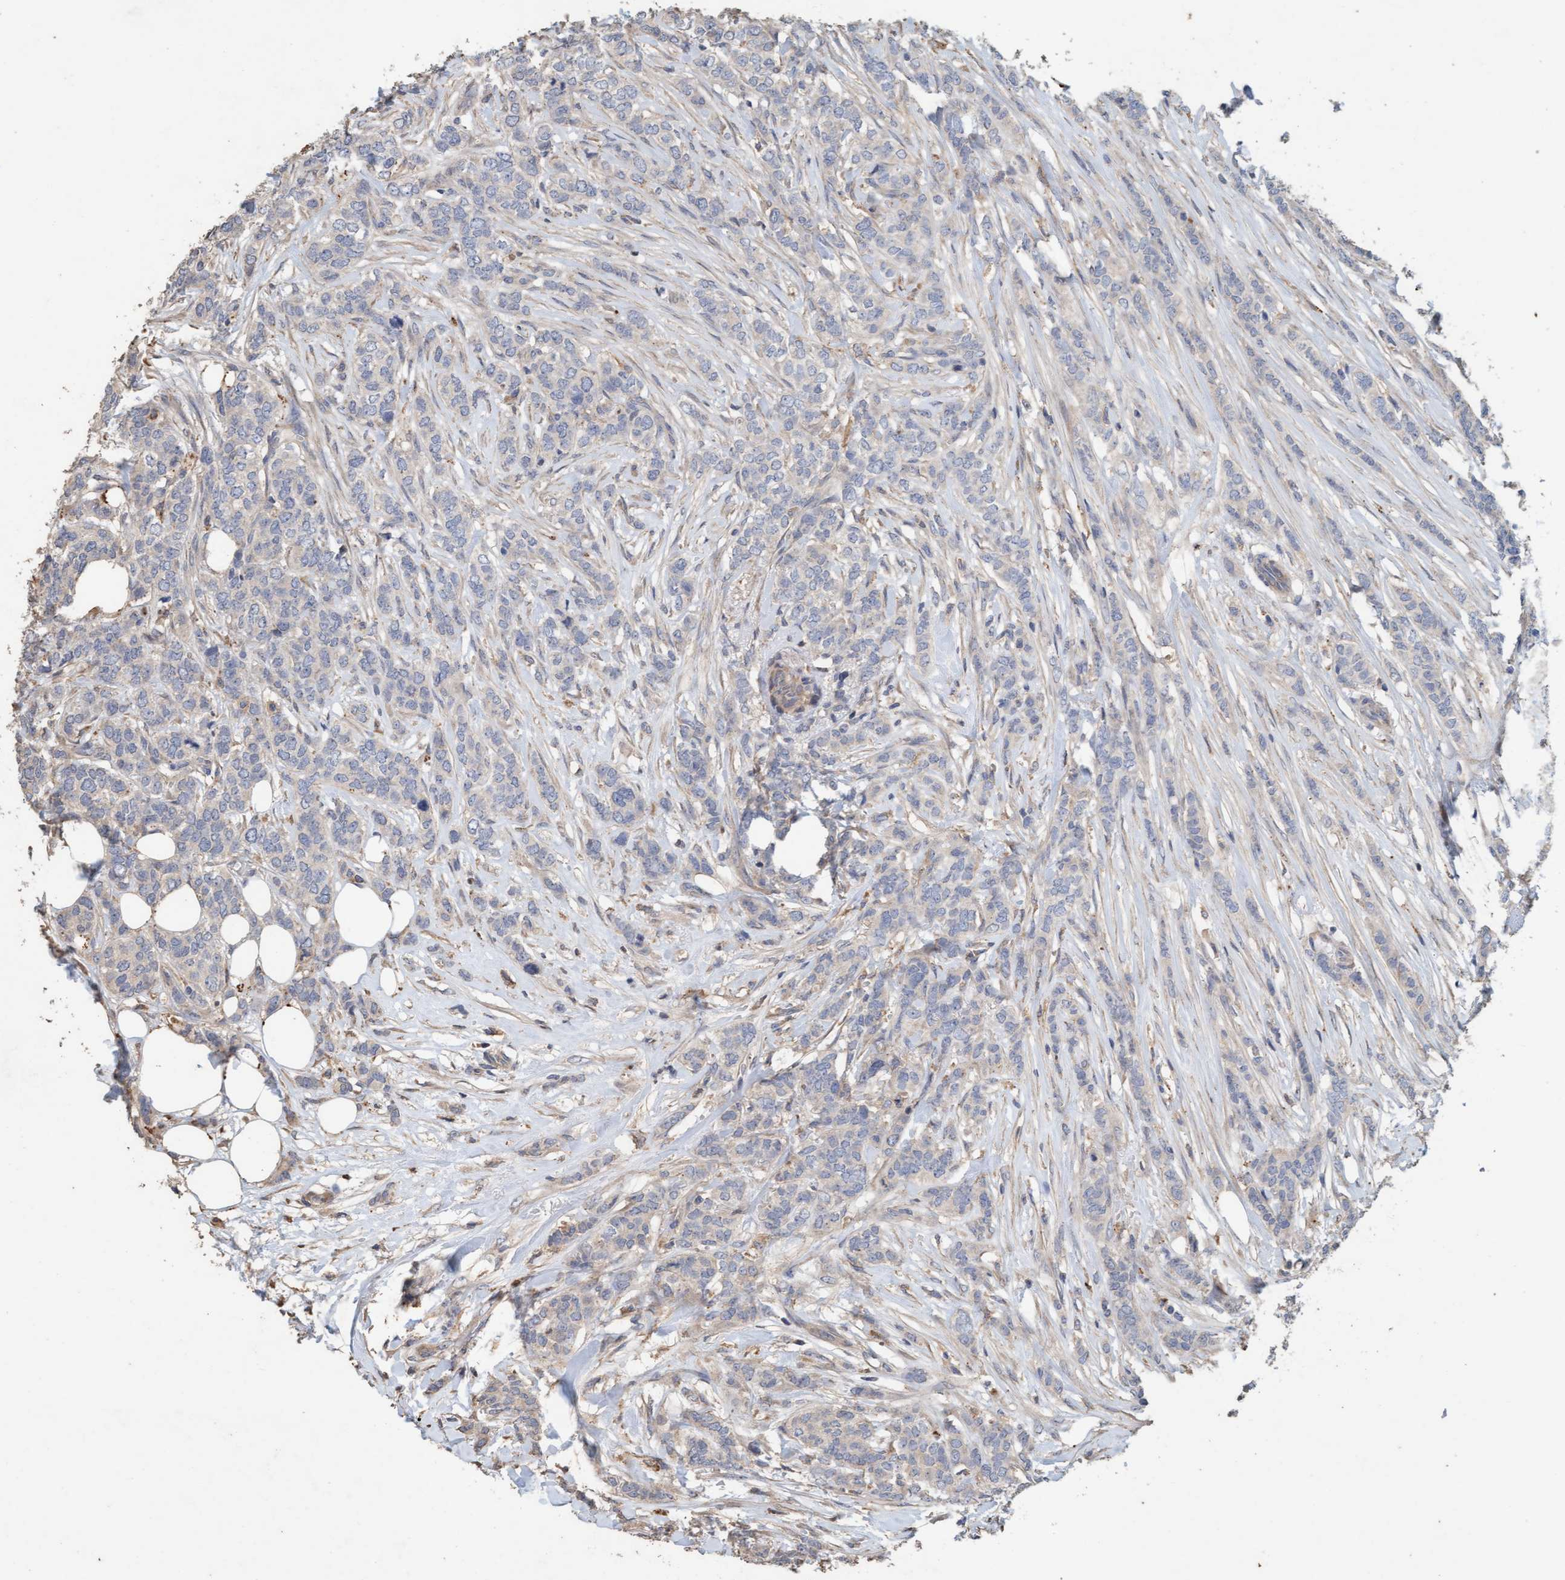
{"staining": {"intensity": "weak", "quantity": "<25%", "location": "cytoplasmic/membranous"}, "tissue": "breast cancer", "cell_type": "Tumor cells", "image_type": "cancer", "snomed": [{"axis": "morphology", "description": "Lobular carcinoma"}, {"axis": "topography", "description": "Skin"}, {"axis": "topography", "description": "Breast"}], "caption": "Immunohistochemistry micrograph of human breast cancer stained for a protein (brown), which displays no positivity in tumor cells. (Brightfield microscopy of DAB immunohistochemistry at high magnification).", "gene": "LONRF1", "patient": {"sex": "female", "age": 46}}